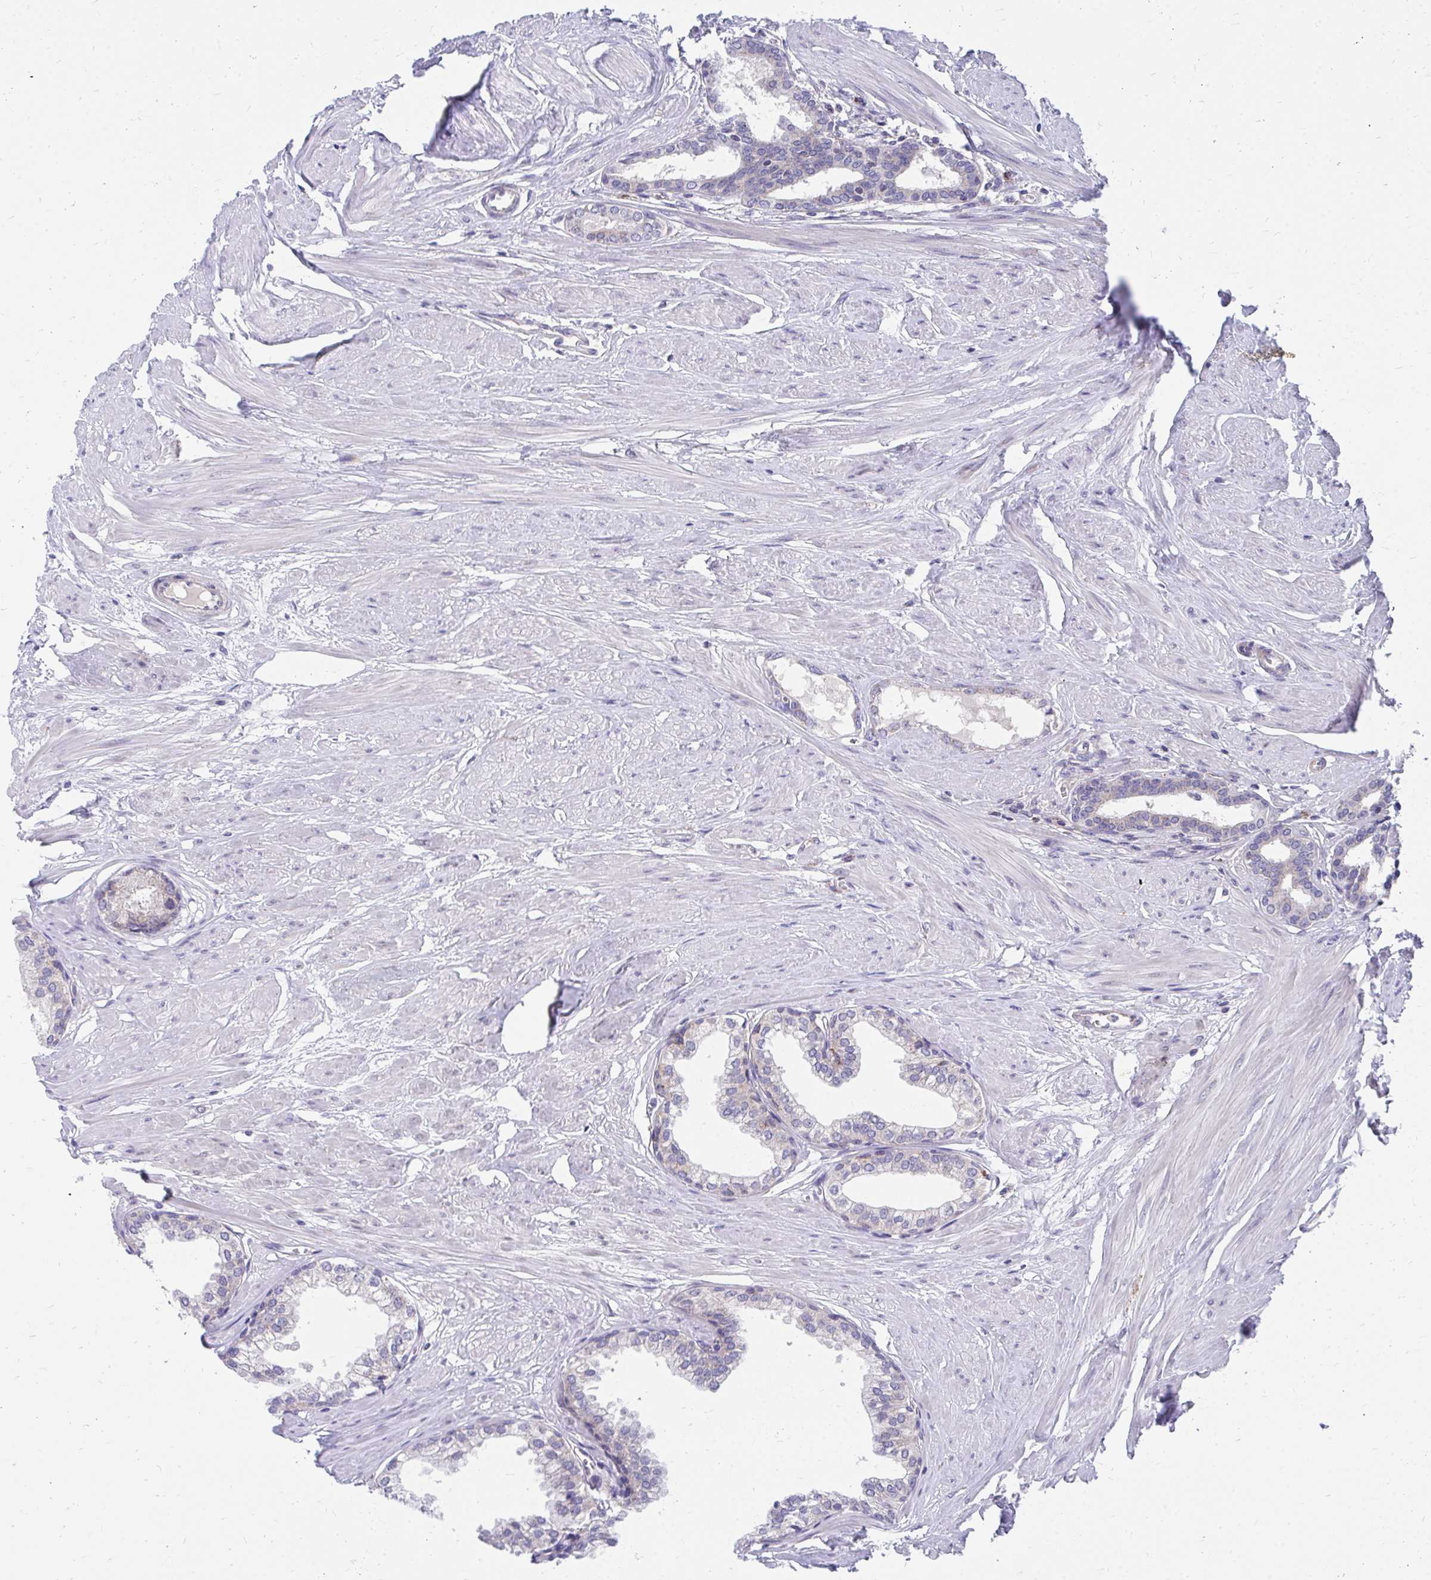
{"staining": {"intensity": "moderate", "quantity": "<25%", "location": "cytoplasmic/membranous"}, "tissue": "prostate", "cell_type": "Glandular cells", "image_type": "normal", "snomed": [{"axis": "morphology", "description": "Normal tissue, NOS"}, {"axis": "topography", "description": "Prostate"}, {"axis": "topography", "description": "Peripheral nerve tissue"}], "caption": "DAB (3,3'-diaminobenzidine) immunohistochemical staining of normal prostate reveals moderate cytoplasmic/membranous protein staining in approximately <25% of glandular cells.", "gene": "FHIP1B", "patient": {"sex": "male", "age": 55}}